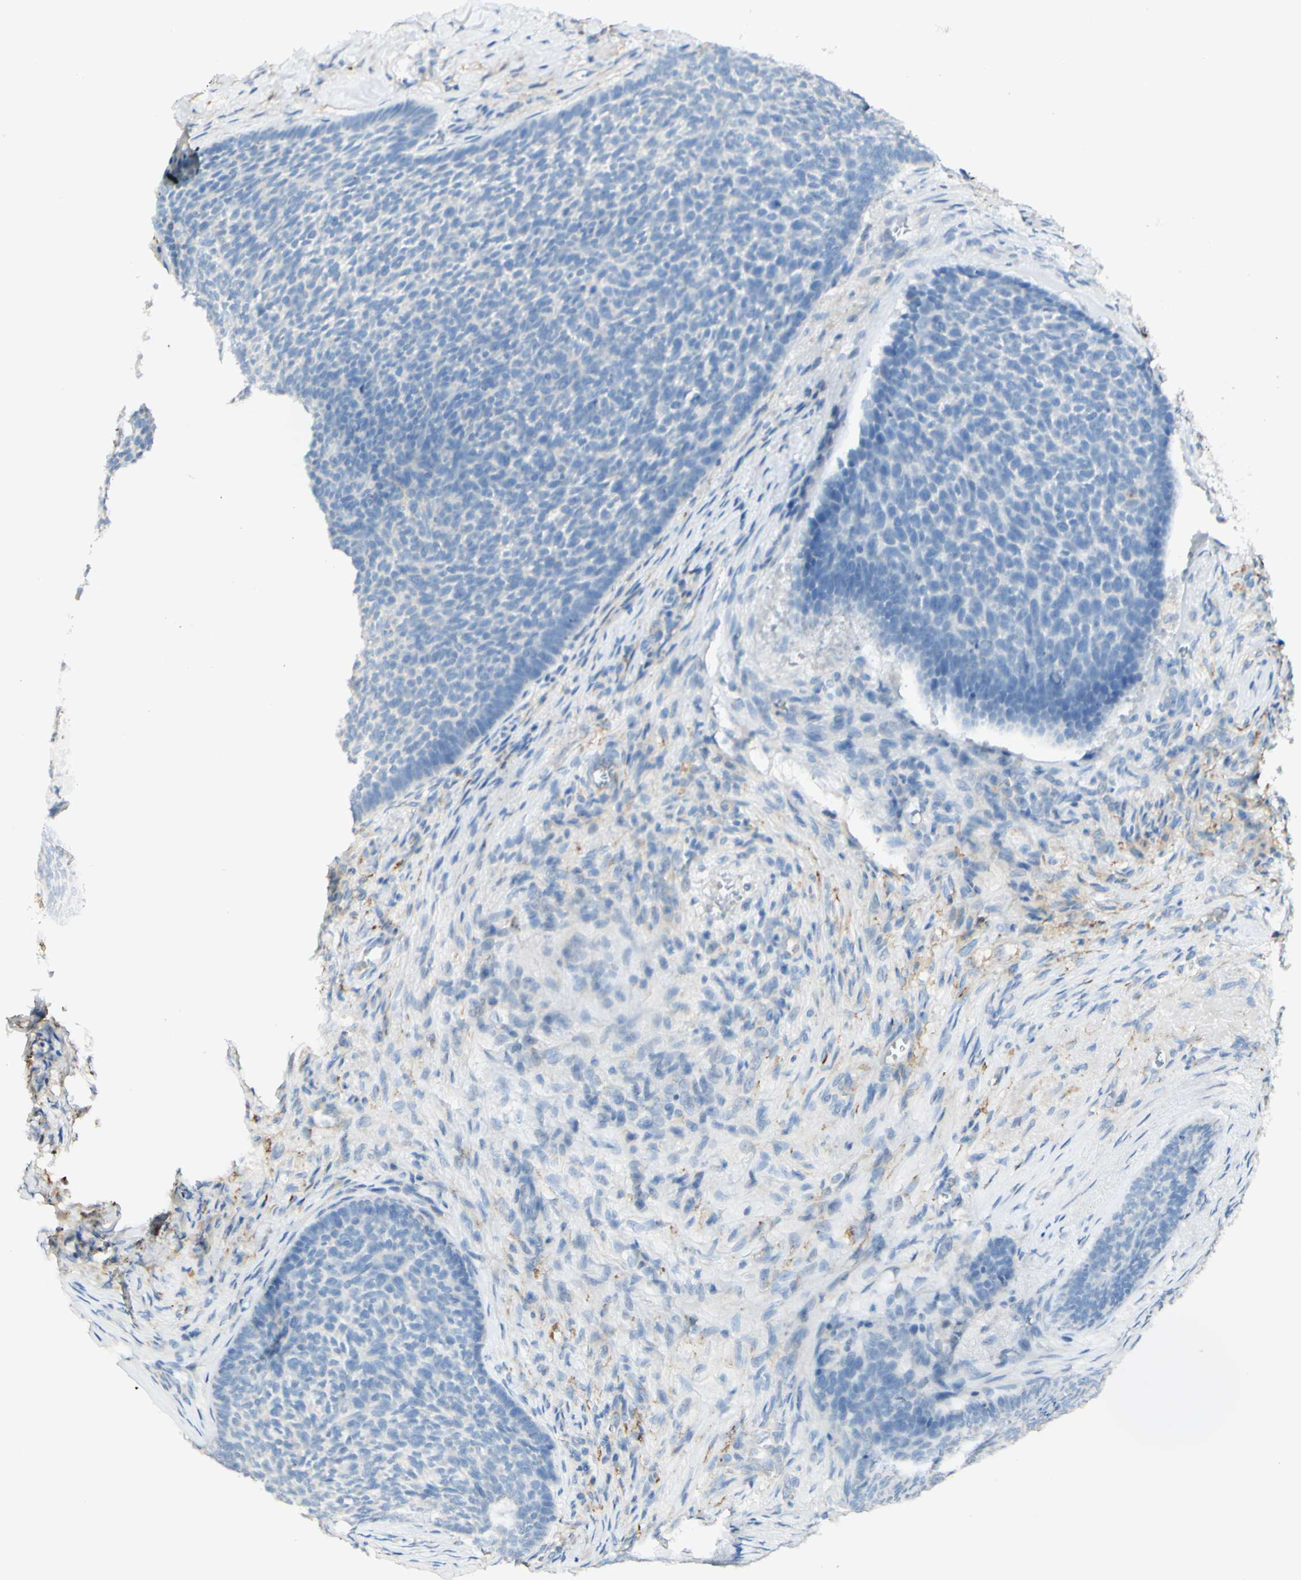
{"staining": {"intensity": "negative", "quantity": "none", "location": "none"}, "tissue": "skin cancer", "cell_type": "Tumor cells", "image_type": "cancer", "snomed": [{"axis": "morphology", "description": "Basal cell carcinoma"}, {"axis": "topography", "description": "Skin"}], "caption": "The IHC histopathology image has no significant positivity in tumor cells of basal cell carcinoma (skin) tissue.", "gene": "FCGRT", "patient": {"sex": "male", "age": 84}}